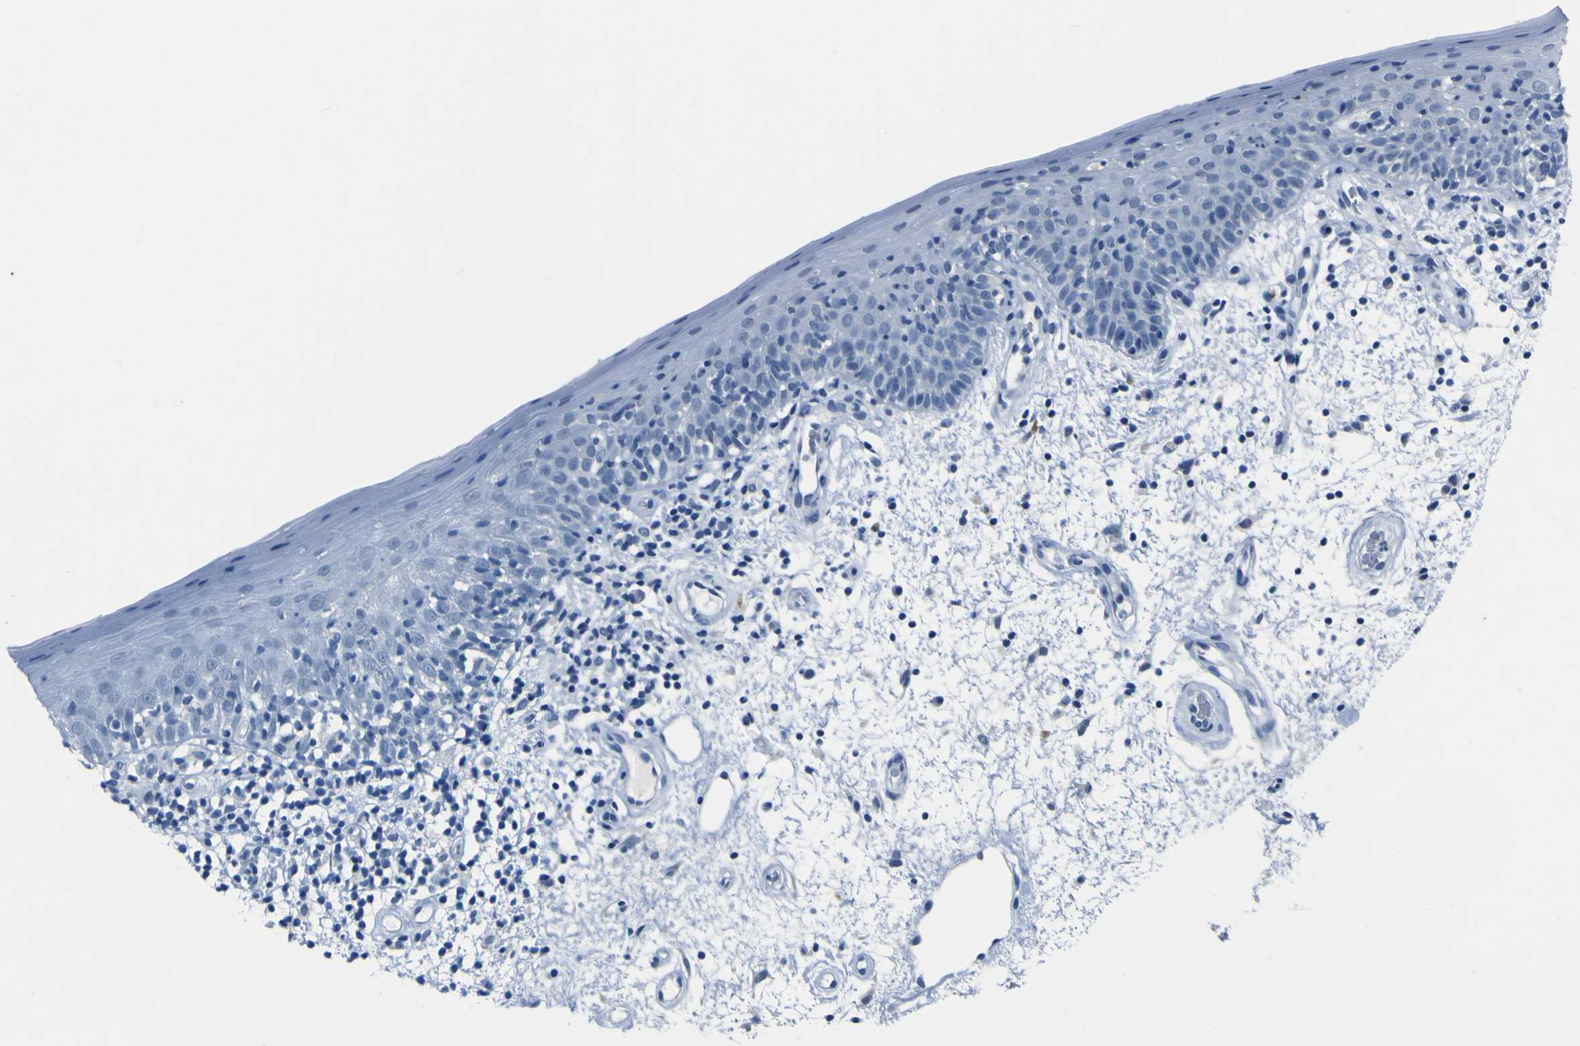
{"staining": {"intensity": "negative", "quantity": "none", "location": "none"}, "tissue": "oral mucosa", "cell_type": "Squamous epithelial cells", "image_type": "normal", "snomed": [{"axis": "morphology", "description": "Normal tissue, NOS"}, {"axis": "morphology", "description": "Squamous cell carcinoma, NOS"}, {"axis": "topography", "description": "Skeletal muscle"}, {"axis": "topography", "description": "Oral tissue"}, {"axis": "topography", "description": "Head-Neck"}], "caption": "IHC micrograph of benign oral mucosa: human oral mucosa stained with DAB exhibits no significant protein staining in squamous epithelial cells.", "gene": "PHKG1", "patient": {"sex": "male", "age": 71}}